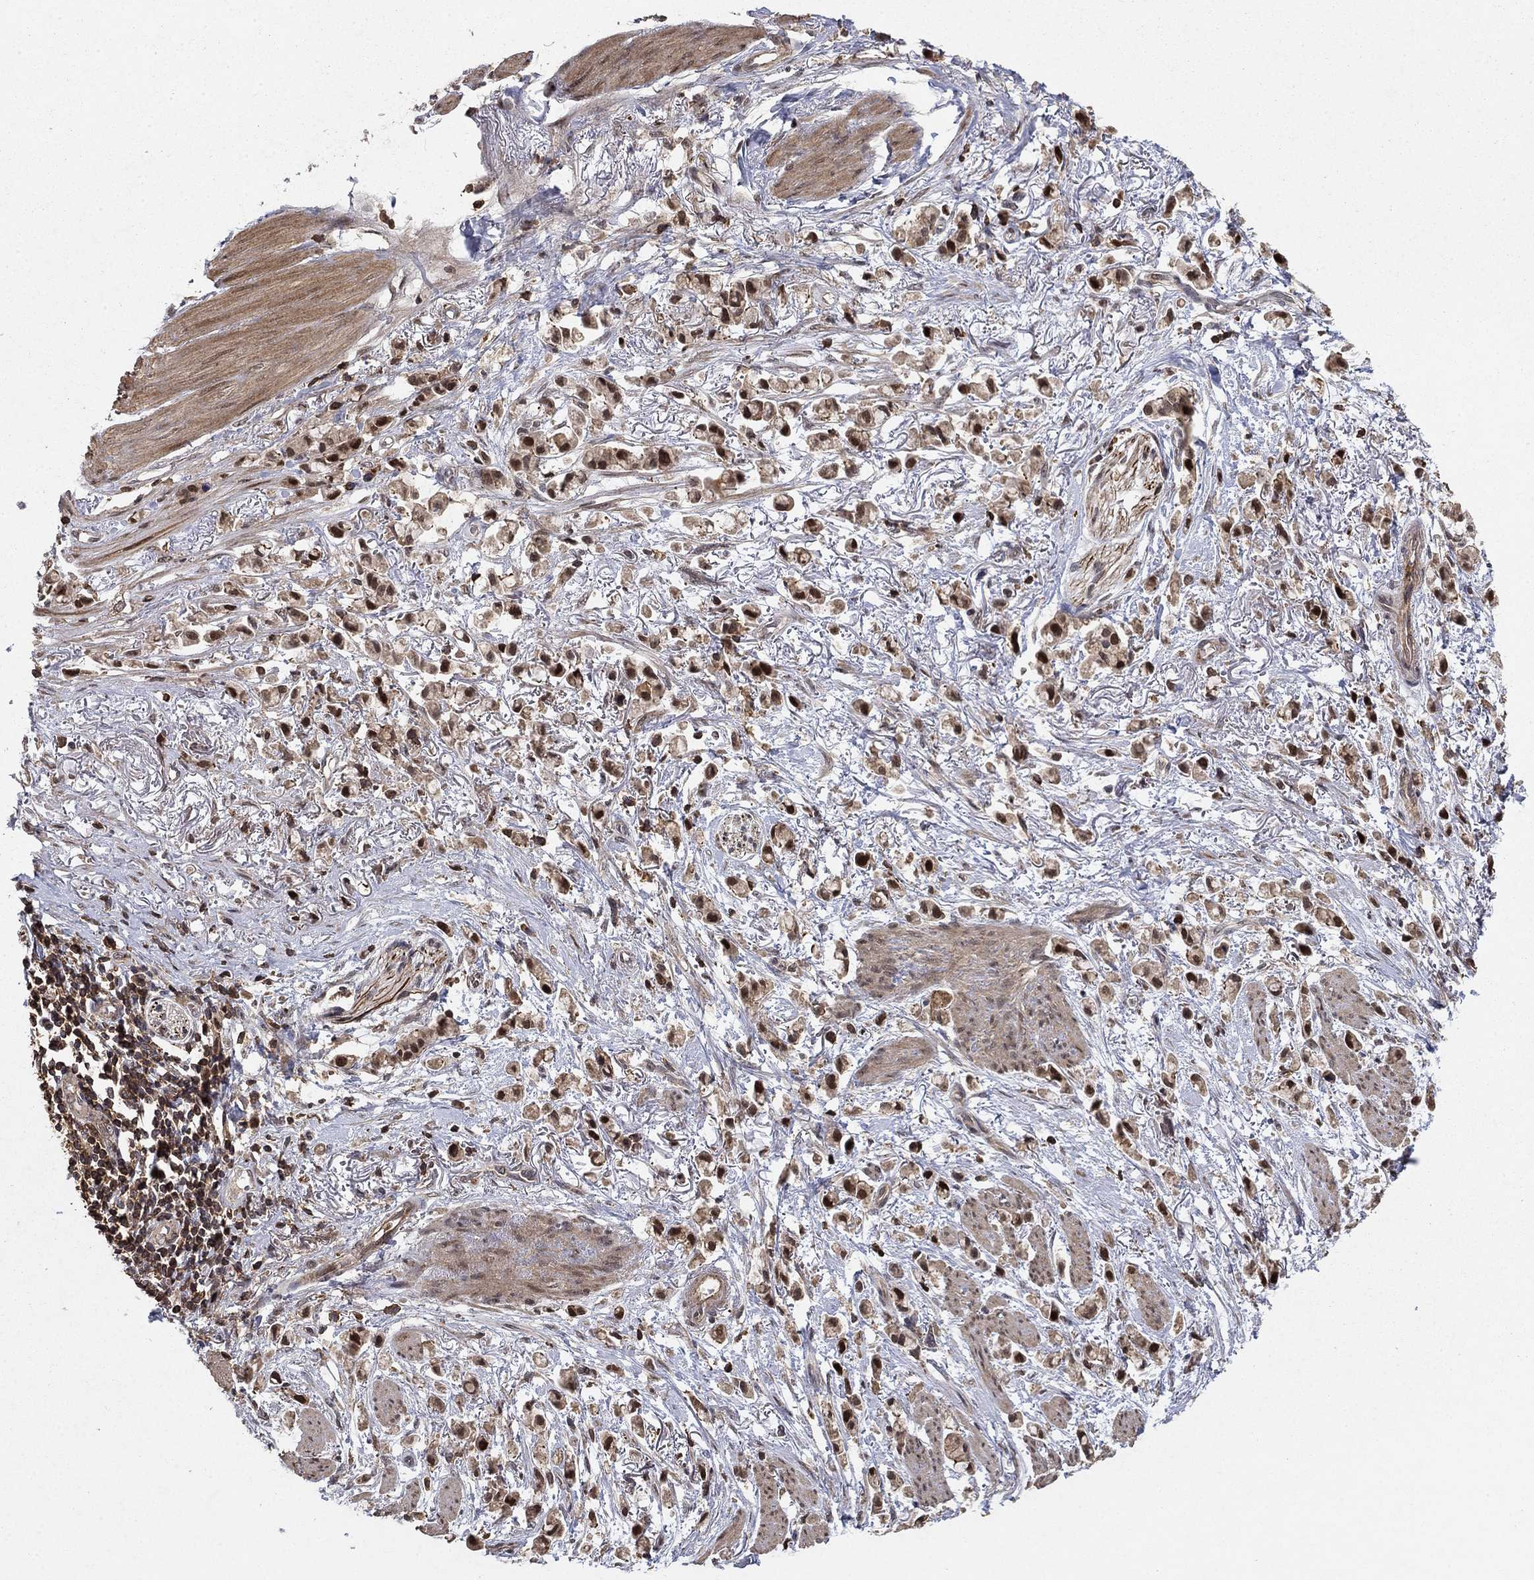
{"staining": {"intensity": "strong", "quantity": ">75%", "location": "cytoplasmic/membranous,nuclear"}, "tissue": "stomach cancer", "cell_type": "Tumor cells", "image_type": "cancer", "snomed": [{"axis": "morphology", "description": "Adenocarcinoma, NOS"}, {"axis": "topography", "description": "Stomach"}], "caption": "Adenocarcinoma (stomach) stained with a brown dye exhibits strong cytoplasmic/membranous and nuclear positive positivity in approximately >75% of tumor cells.", "gene": "CCDC66", "patient": {"sex": "female", "age": 81}}